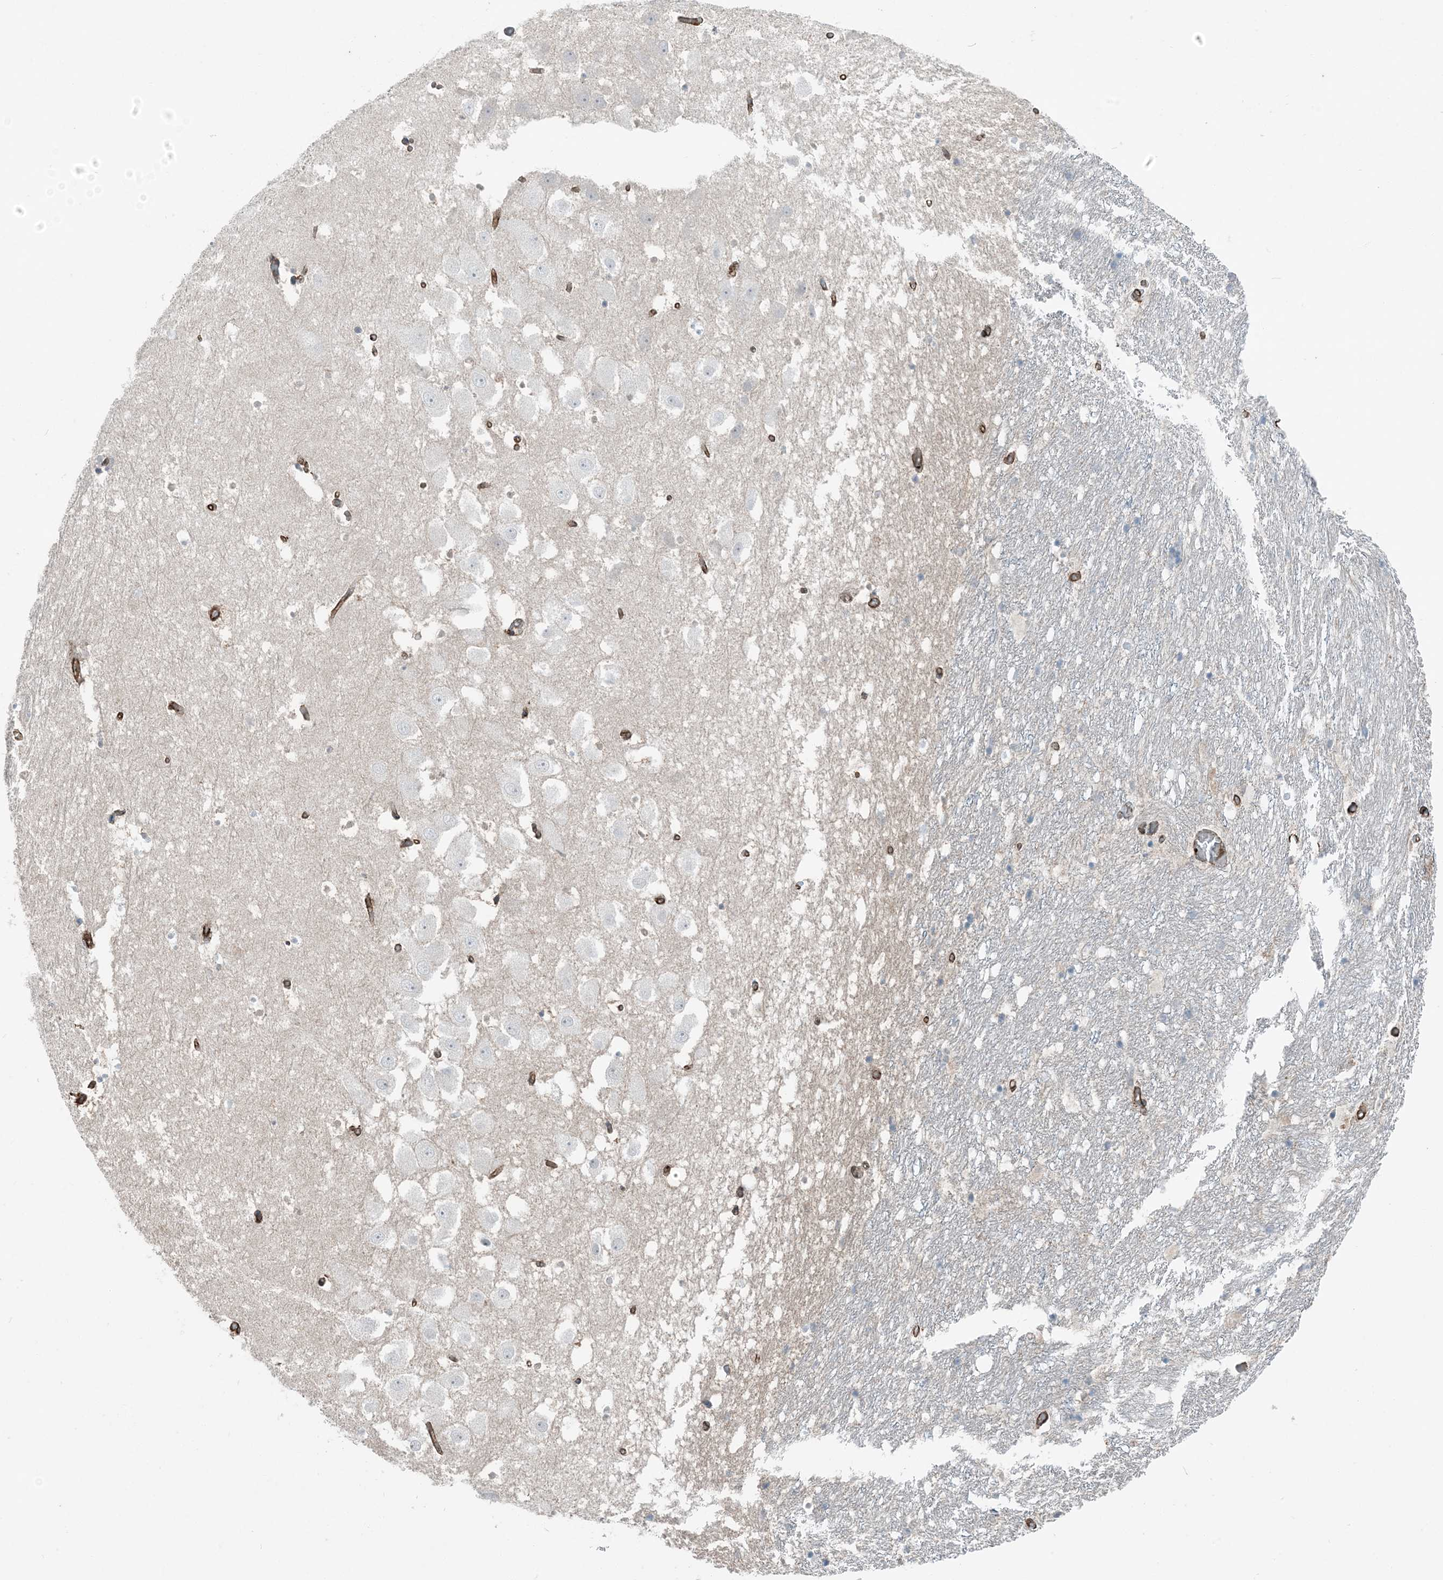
{"staining": {"intensity": "negative", "quantity": "none", "location": "none"}, "tissue": "hippocampus", "cell_type": "Glial cells", "image_type": "normal", "snomed": [{"axis": "morphology", "description": "Normal tissue, NOS"}, {"axis": "topography", "description": "Hippocampus"}], "caption": "Immunohistochemical staining of normal hippocampus exhibits no significant staining in glial cells.", "gene": "APOBEC3C", "patient": {"sex": "female", "age": 52}}